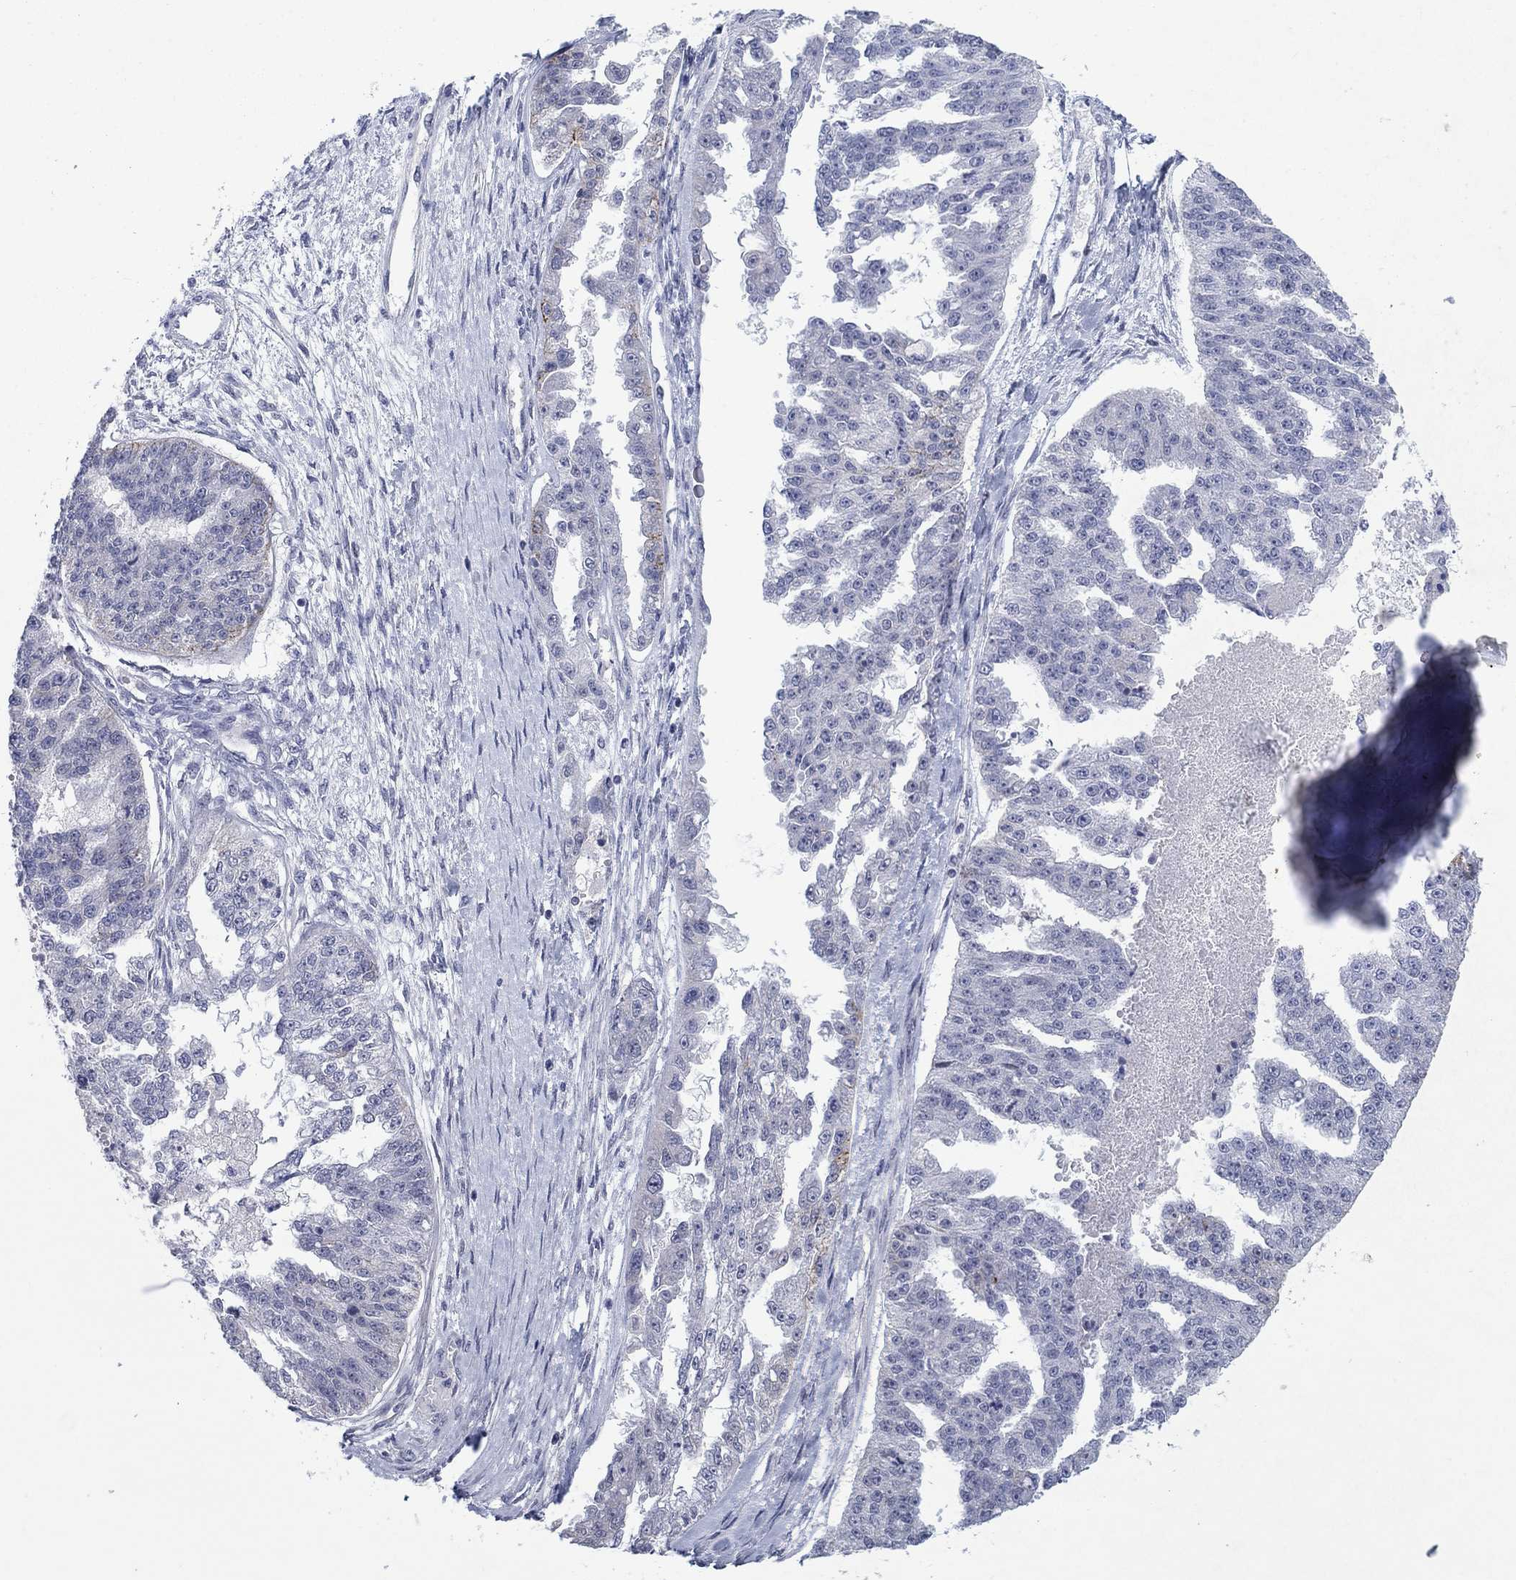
{"staining": {"intensity": "moderate", "quantity": "<25%", "location": "cytoplasmic/membranous"}, "tissue": "ovarian cancer", "cell_type": "Tumor cells", "image_type": "cancer", "snomed": [{"axis": "morphology", "description": "Cystadenocarcinoma, serous, NOS"}, {"axis": "topography", "description": "Ovary"}], "caption": "Immunohistochemistry (IHC) histopathology image of neoplastic tissue: ovarian cancer (serous cystadenocarcinoma) stained using immunohistochemistry (IHC) reveals low levels of moderate protein expression localized specifically in the cytoplasmic/membranous of tumor cells, appearing as a cytoplasmic/membranous brown color.", "gene": "SDC1", "patient": {"sex": "female", "age": 58}}